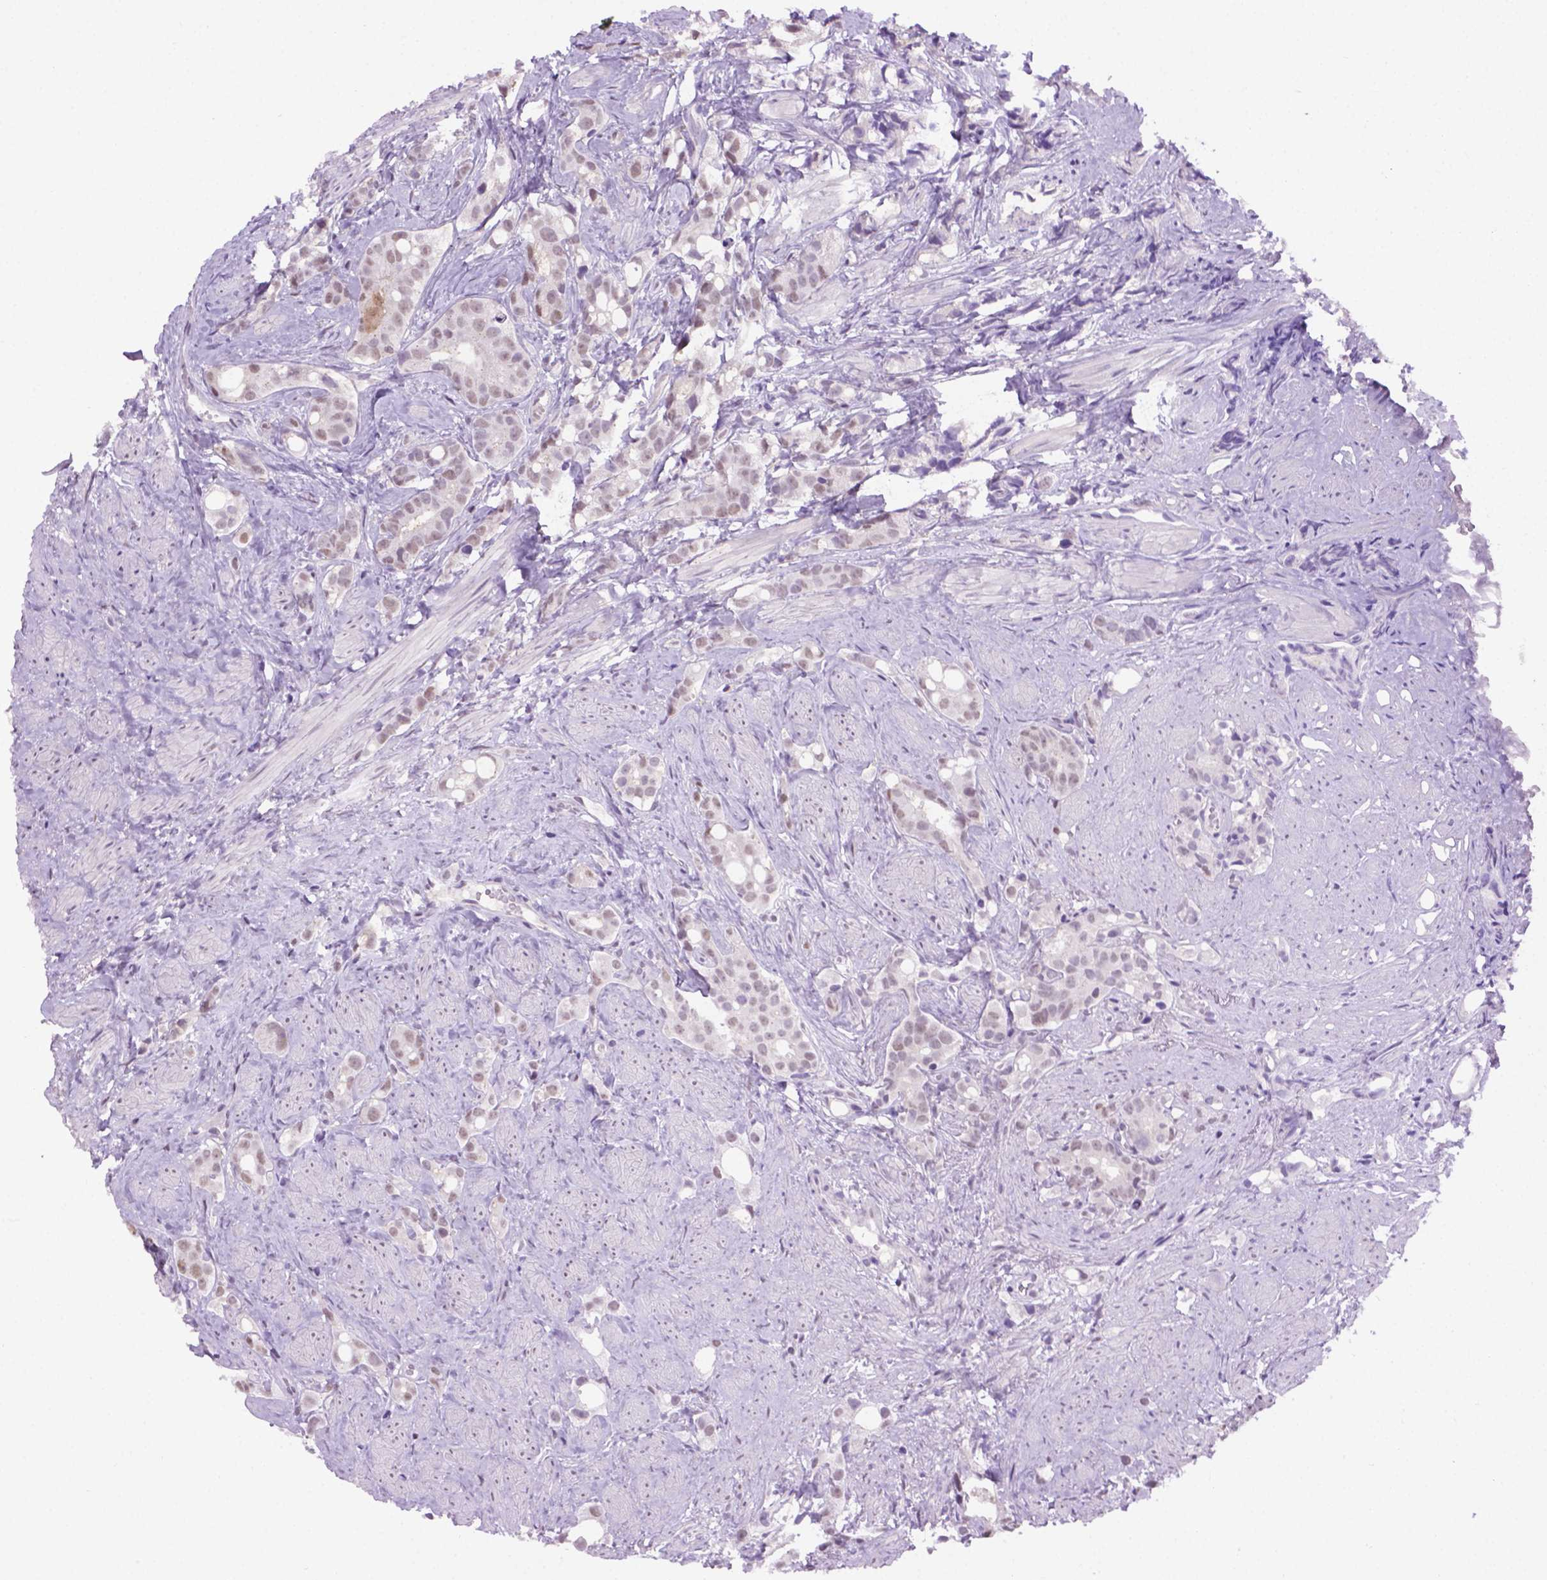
{"staining": {"intensity": "weak", "quantity": ">75%", "location": "nuclear"}, "tissue": "prostate cancer", "cell_type": "Tumor cells", "image_type": "cancer", "snomed": [{"axis": "morphology", "description": "Adenocarcinoma, High grade"}, {"axis": "topography", "description": "Prostate"}], "caption": "Protein expression analysis of human prostate cancer (high-grade adenocarcinoma) reveals weak nuclear staining in approximately >75% of tumor cells.", "gene": "ABI2", "patient": {"sex": "male", "age": 75}}